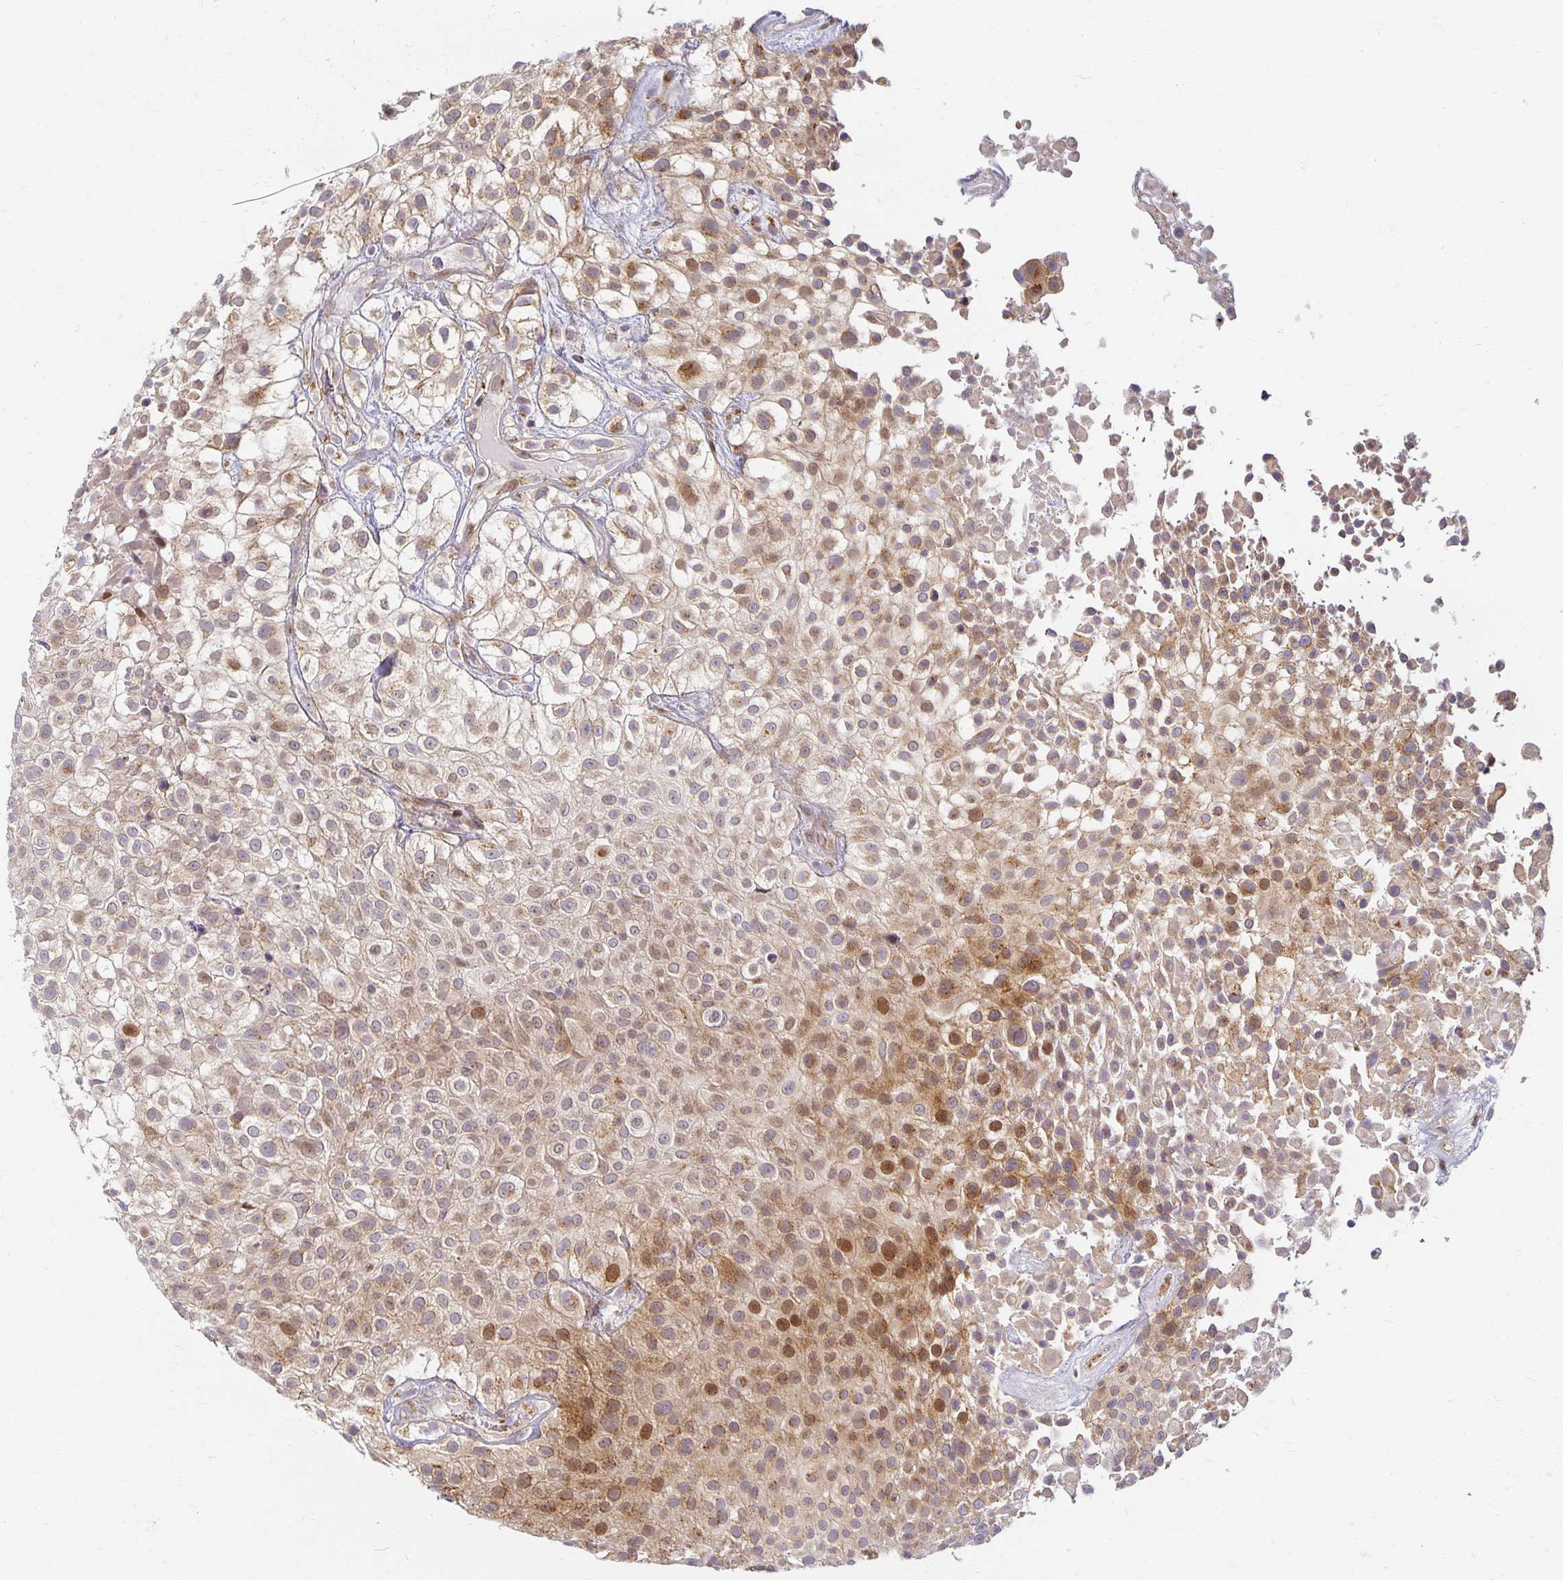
{"staining": {"intensity": "moderate", "quantity": "<25%", "location": "cytoplasmic/membranous,nuclear"}, "tissue": "urothelial cancer", "cell_type": "Tumor cells", "image_type": "cancer", "snomed": [{"axis": "morphology", "description": "Urothelial carcinoma, High grade"}, {"axis": "topography", "description": "Urinary bladder"}], "caption": "Human urothelial carcinoma (high-grade) stained for a protein (brown) exhibits moderate cytoplasmic/membranous and nuclear positive expression in about <25% of tumor cells.", "gene": "EHF", "patient": {"sex": "male", "age": 56}}